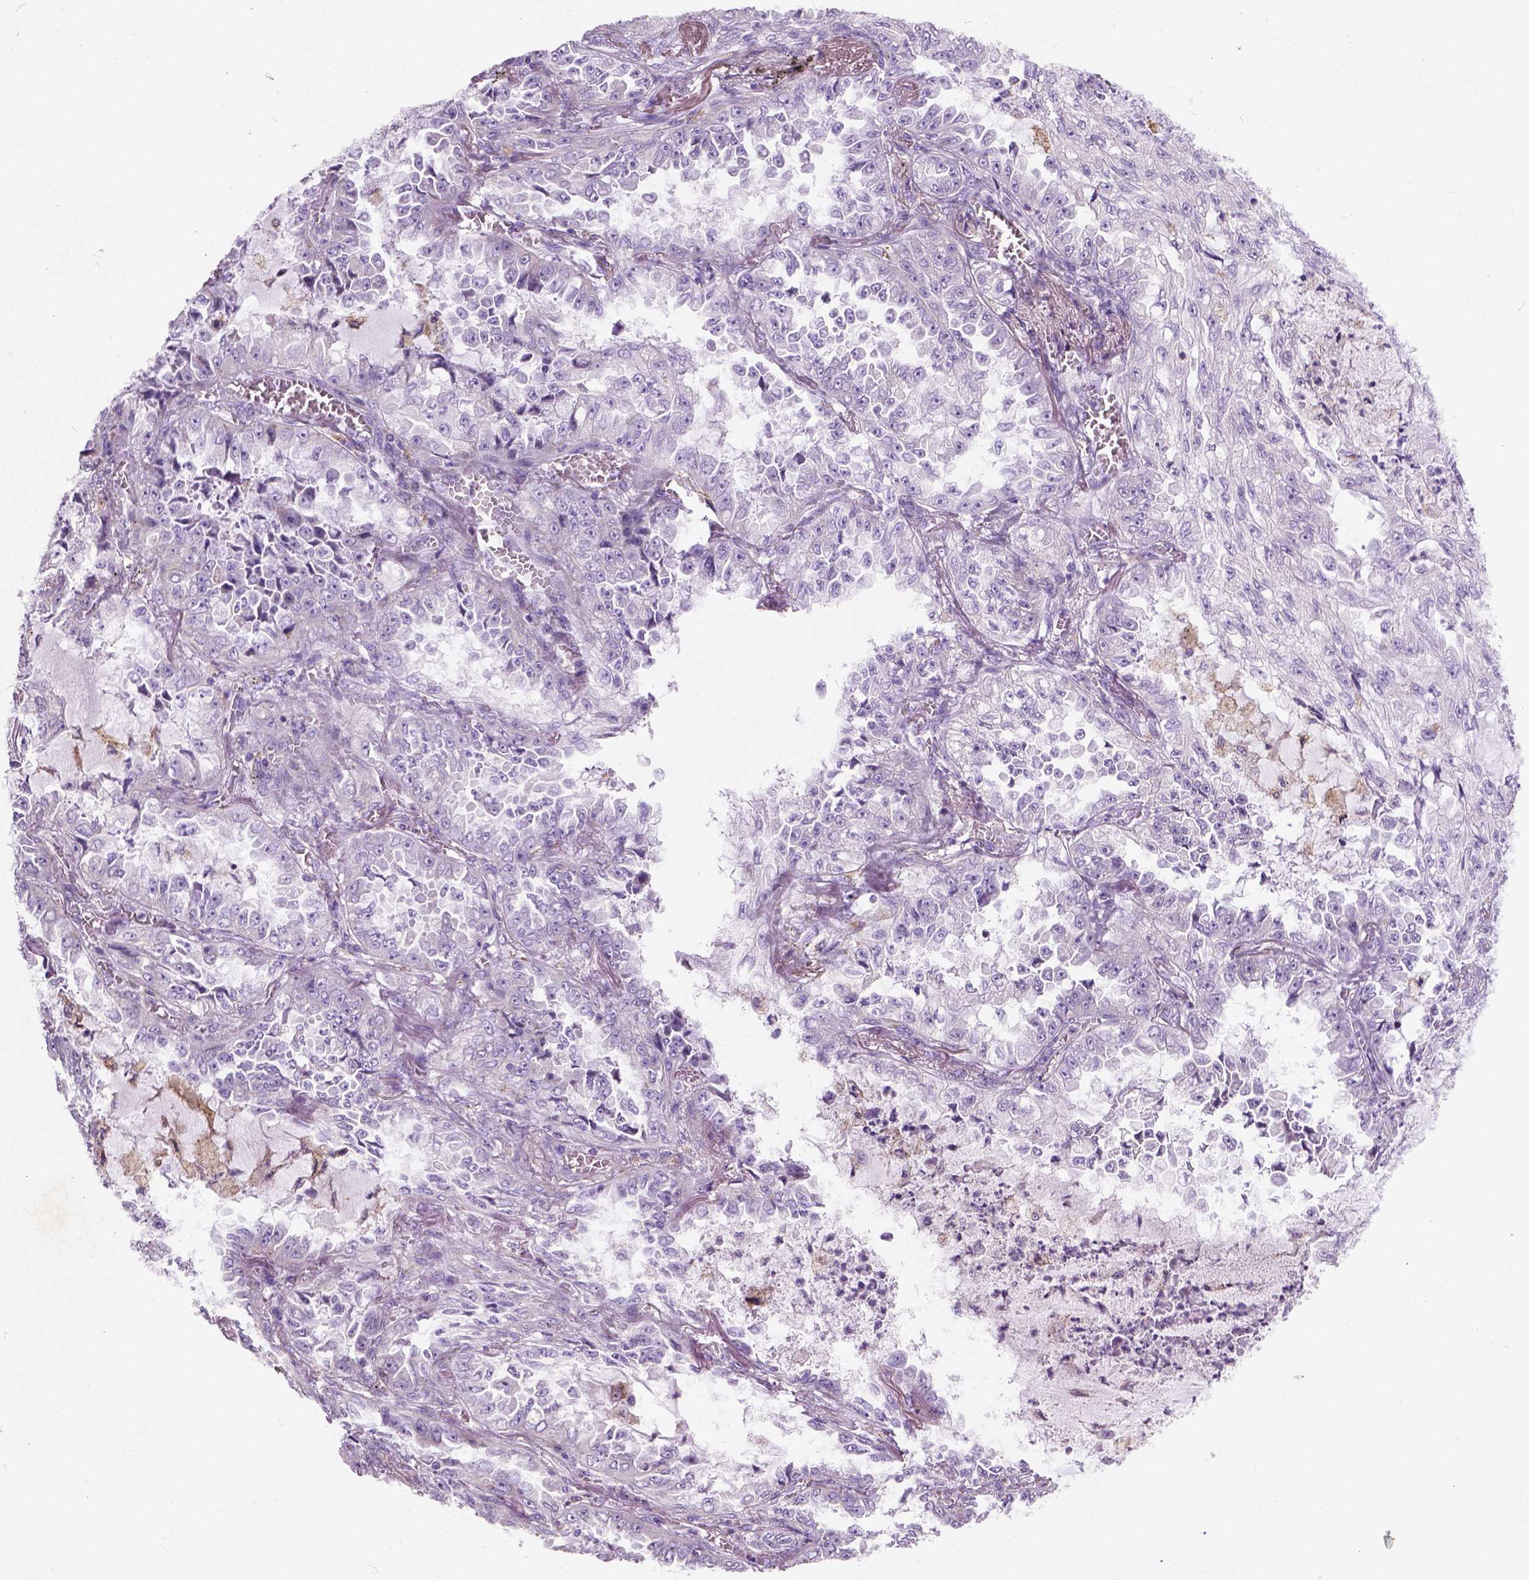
{"staining": {"intensity": "negative", "quantity": "none", "location": "none"}, "tissue": "lung cancer", "cell_type": "Tumor cells", "image_type": "cancer", "snomed": [{"axis": "morphology", "description": "Adenocarcinoma, NOS"}, {"axis": "topography", "description": "Lung"}], "caption": "The IHC photomicrograph has no significant expression in tumor cells of adenocarcinoma (lung) tissue. Brightfield microscopy of immunohistochemistry (IHC) stained with DAB (3,3'-diaminobenzidine) (brown) and hematoxylin (blue), captured at high magnification.", "gene": "CHODL", "patient": {"sex": "female", "age": 52}}